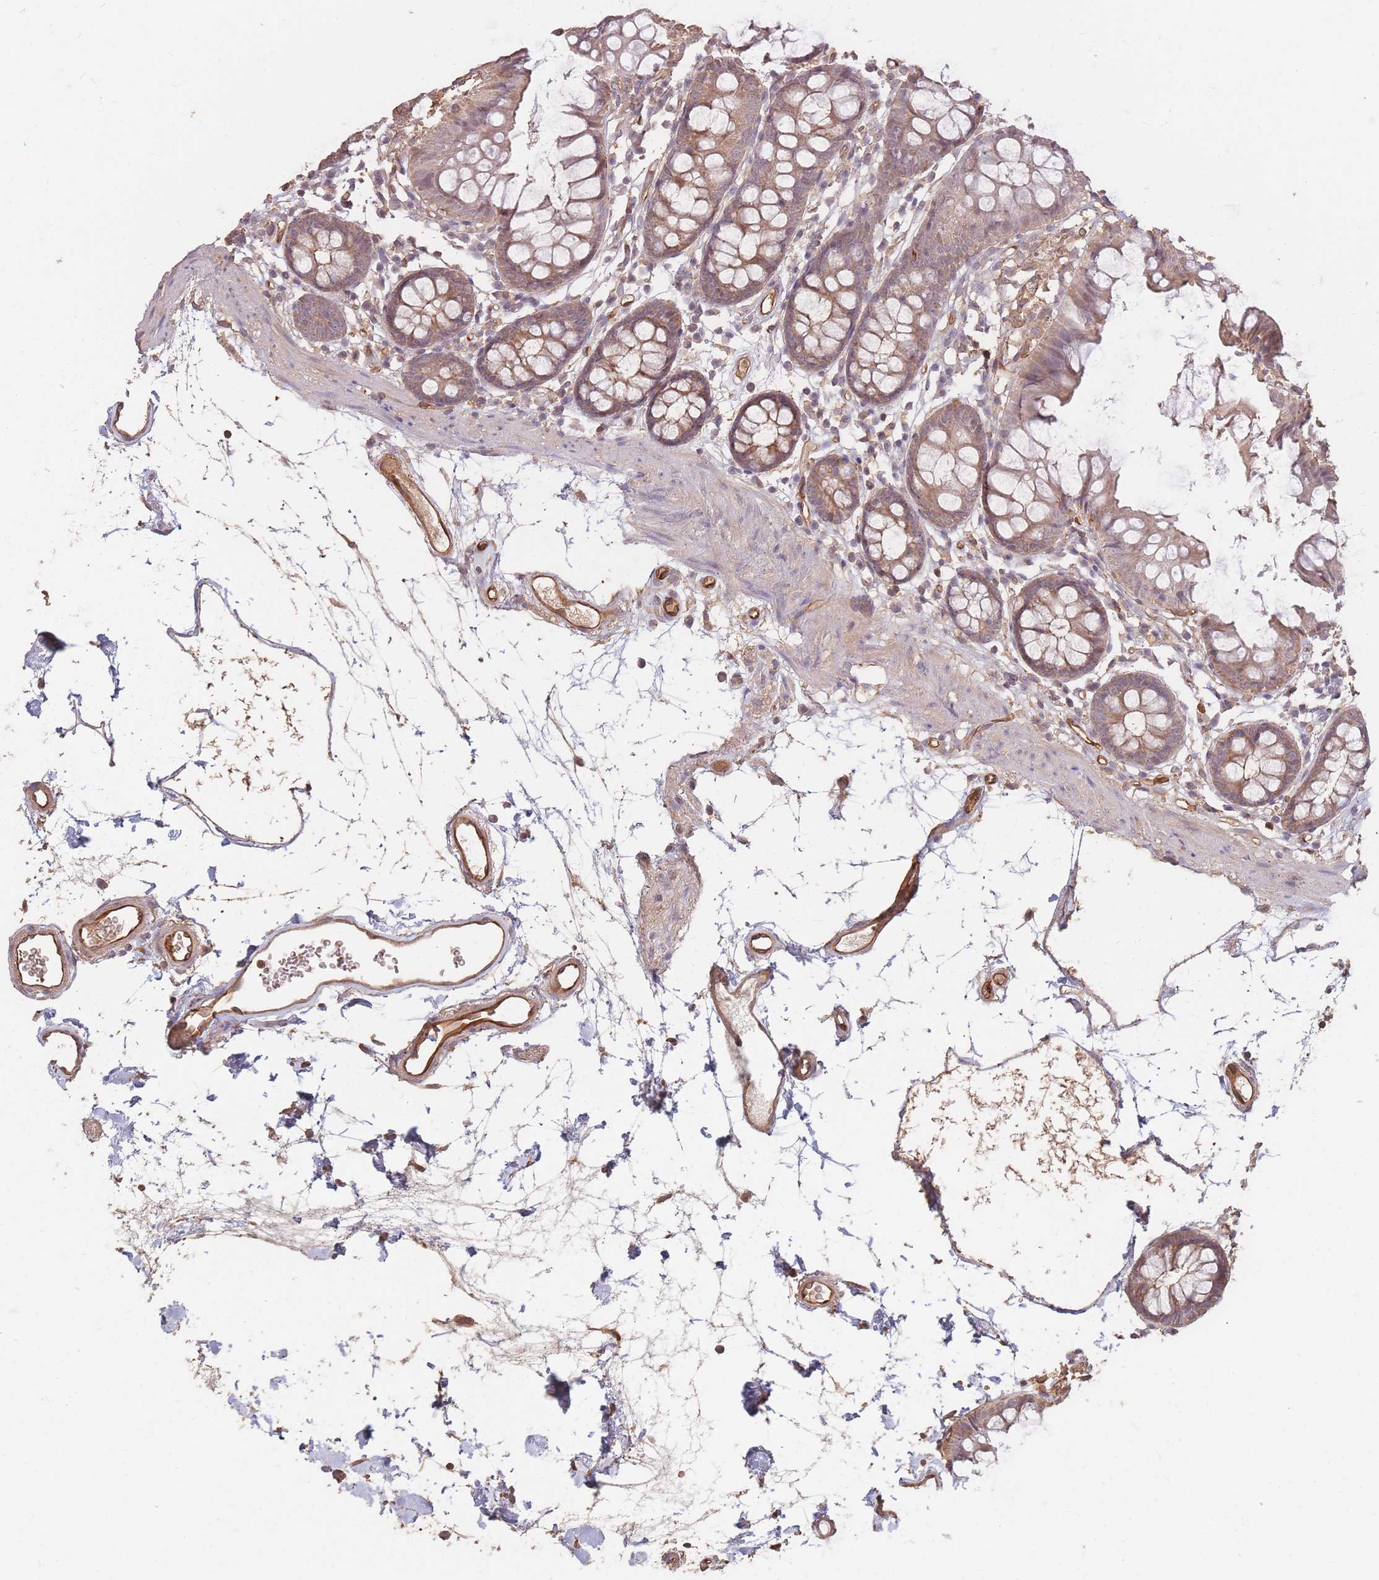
{"staining": {"intensity": "moderate", "quantity": ">75%", "location": "cytoplasmic/membranous"}, "tissue": "colon", "cell_type": "Endothelial cells", "image_type": "normal", "snomed": [{"axis": "morphology", "description": "Normal tissue, NOS"}, {"axis": "topography", "description": "Colon"}], "caption": "Protein staining shows moderate cytoplasmic/membranous positivity in approximately >75% of endothelial cells in normal colon.", "gene": "PLS3", "patient": {"sex": "female", "age": 84}}